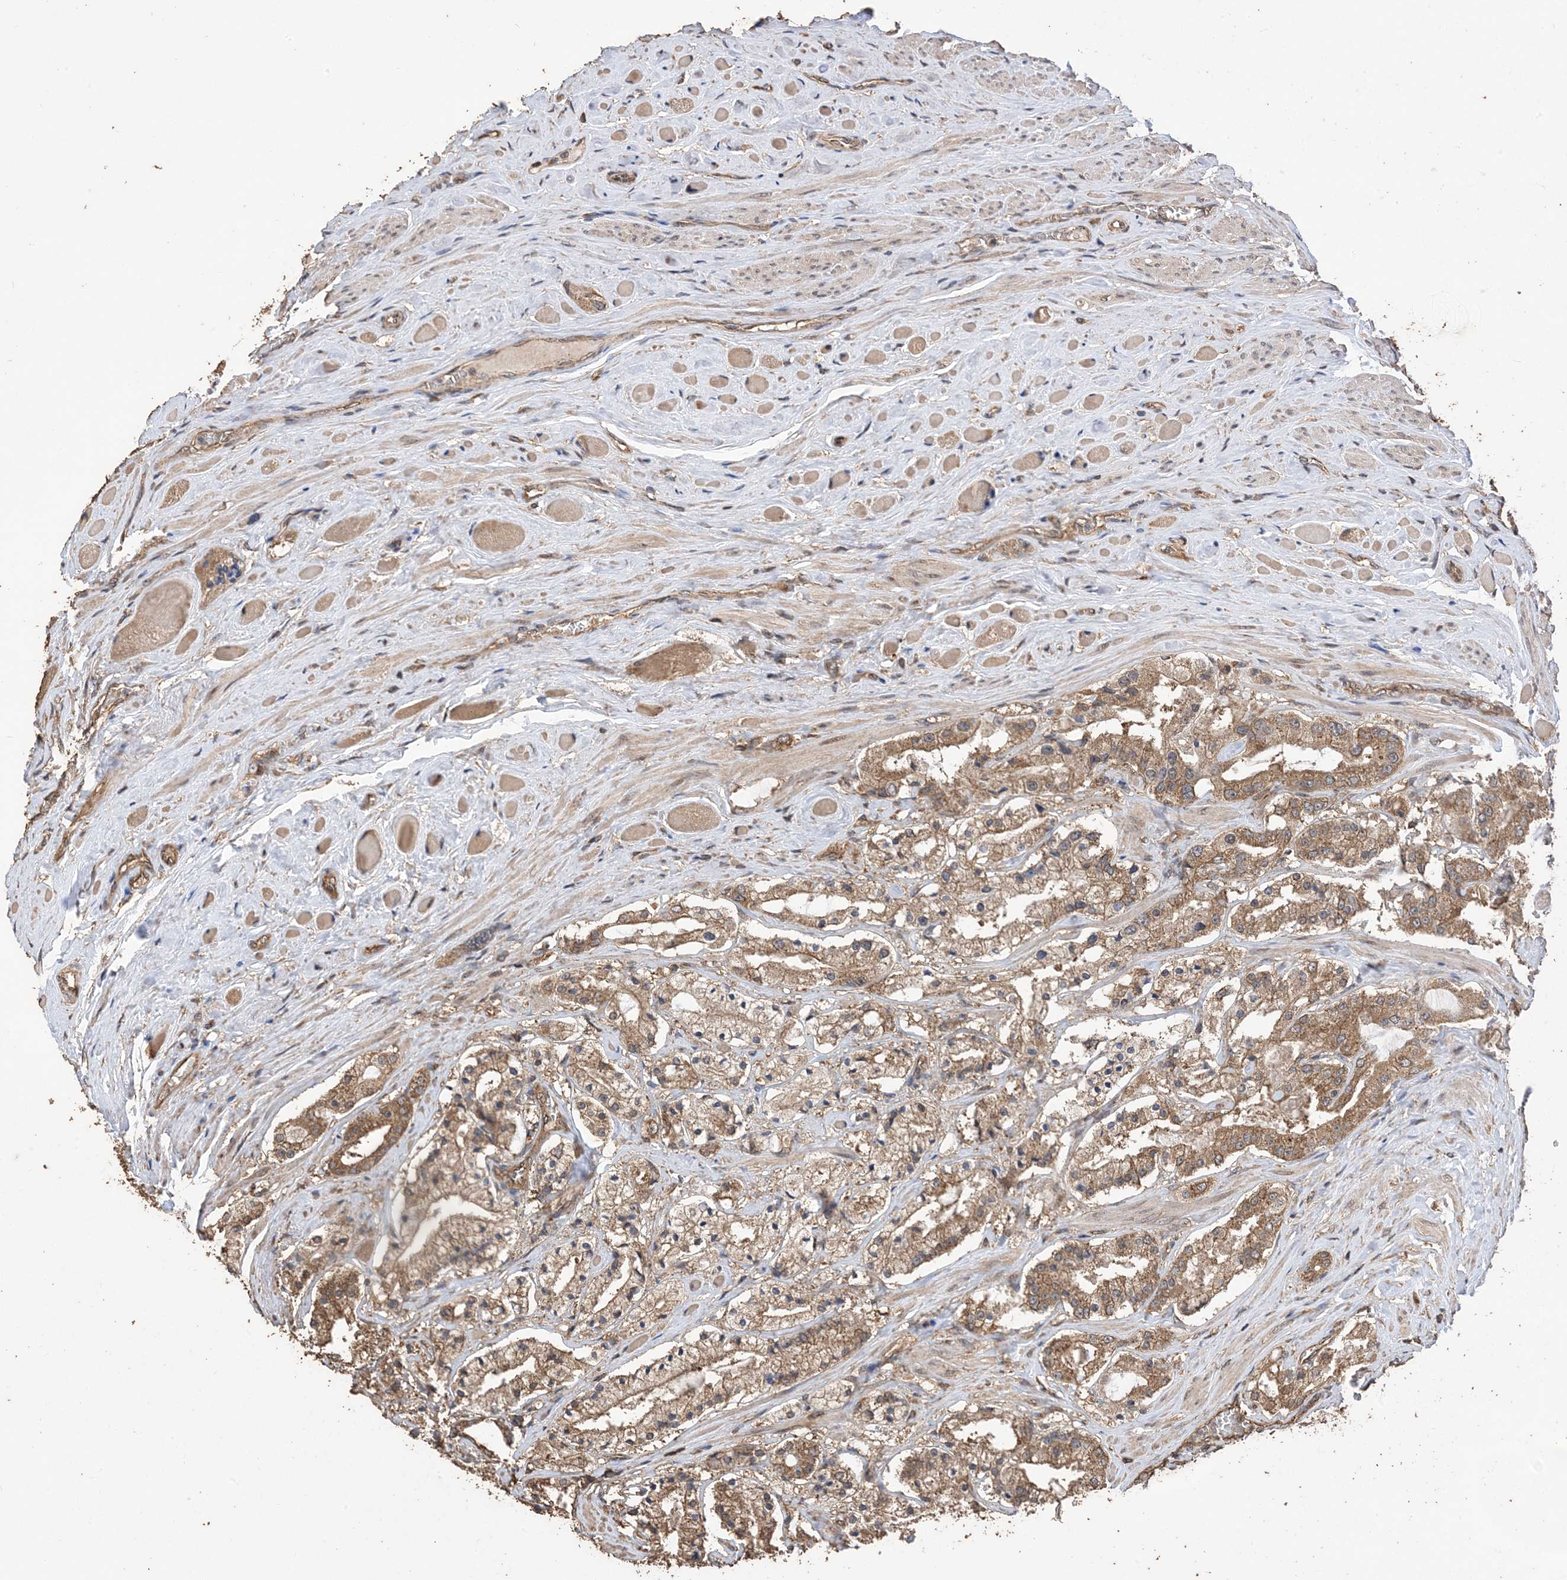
{"staining": {"intensity": "moderate", "quantity": ">75%", "location": "cytoplasmic/membranous"}, "tissue": "prostate cancer", "cell_type": "Tumor cells", "image_type": "cancer", "snomed": [{"axis": "morphology", "description": "Adenocarcinoma, High grade"}, {"axis": "topography", "description": "Prostate"}], "caption": "This micrograph shows prostate cancer stained with immunohistochemistry (IHC) to label a protein in brown. The cytoplasmic/membranous of tumor cells show moderate positivity for the protein. Nuclei are counter-stained blue.", "gene": "ZKSCAN5", "patient": {"sex": "male", "age": 64}}